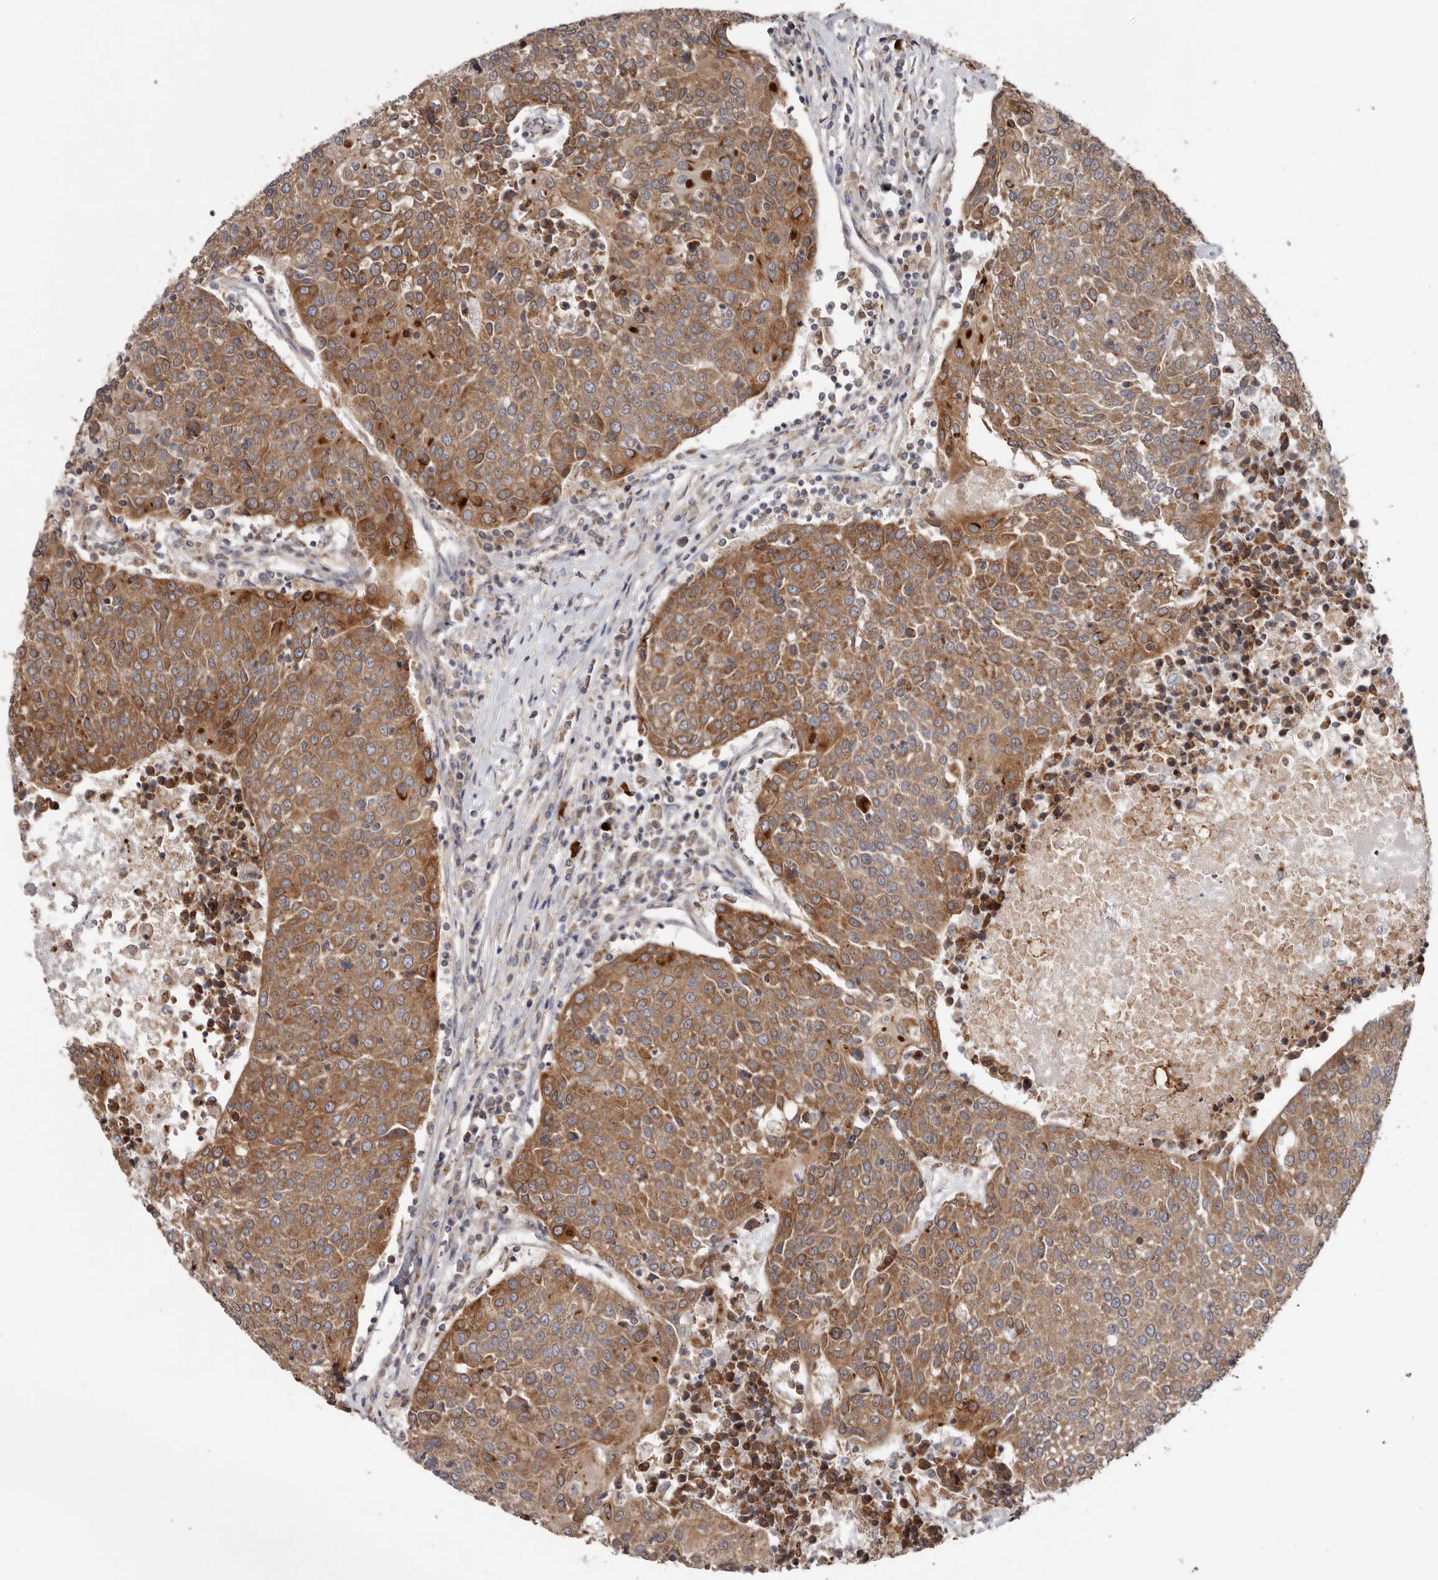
{"staining": {"intensity": "moderate", "quantity": ">75%", "location": "cytoplasmic/membranous"}, "tissue": "urothelial cancer", "cell_type": "Tumor cells", "image_type": "cancer", "snomed": [{"axis": "morphology", "description": "Urothelial carcinoma, High grade"}, {"axis": "topography", "description": "Urinary bladder"}], "caption": "The image exhibits immunohistochemical staining of urothelial cancer. There is moderate cytoplasmic/membranous expression is appreciated in about >75% of tumor cells.", "gene": "TMUB1", "patient": {"sex": "female", "age": 85}}